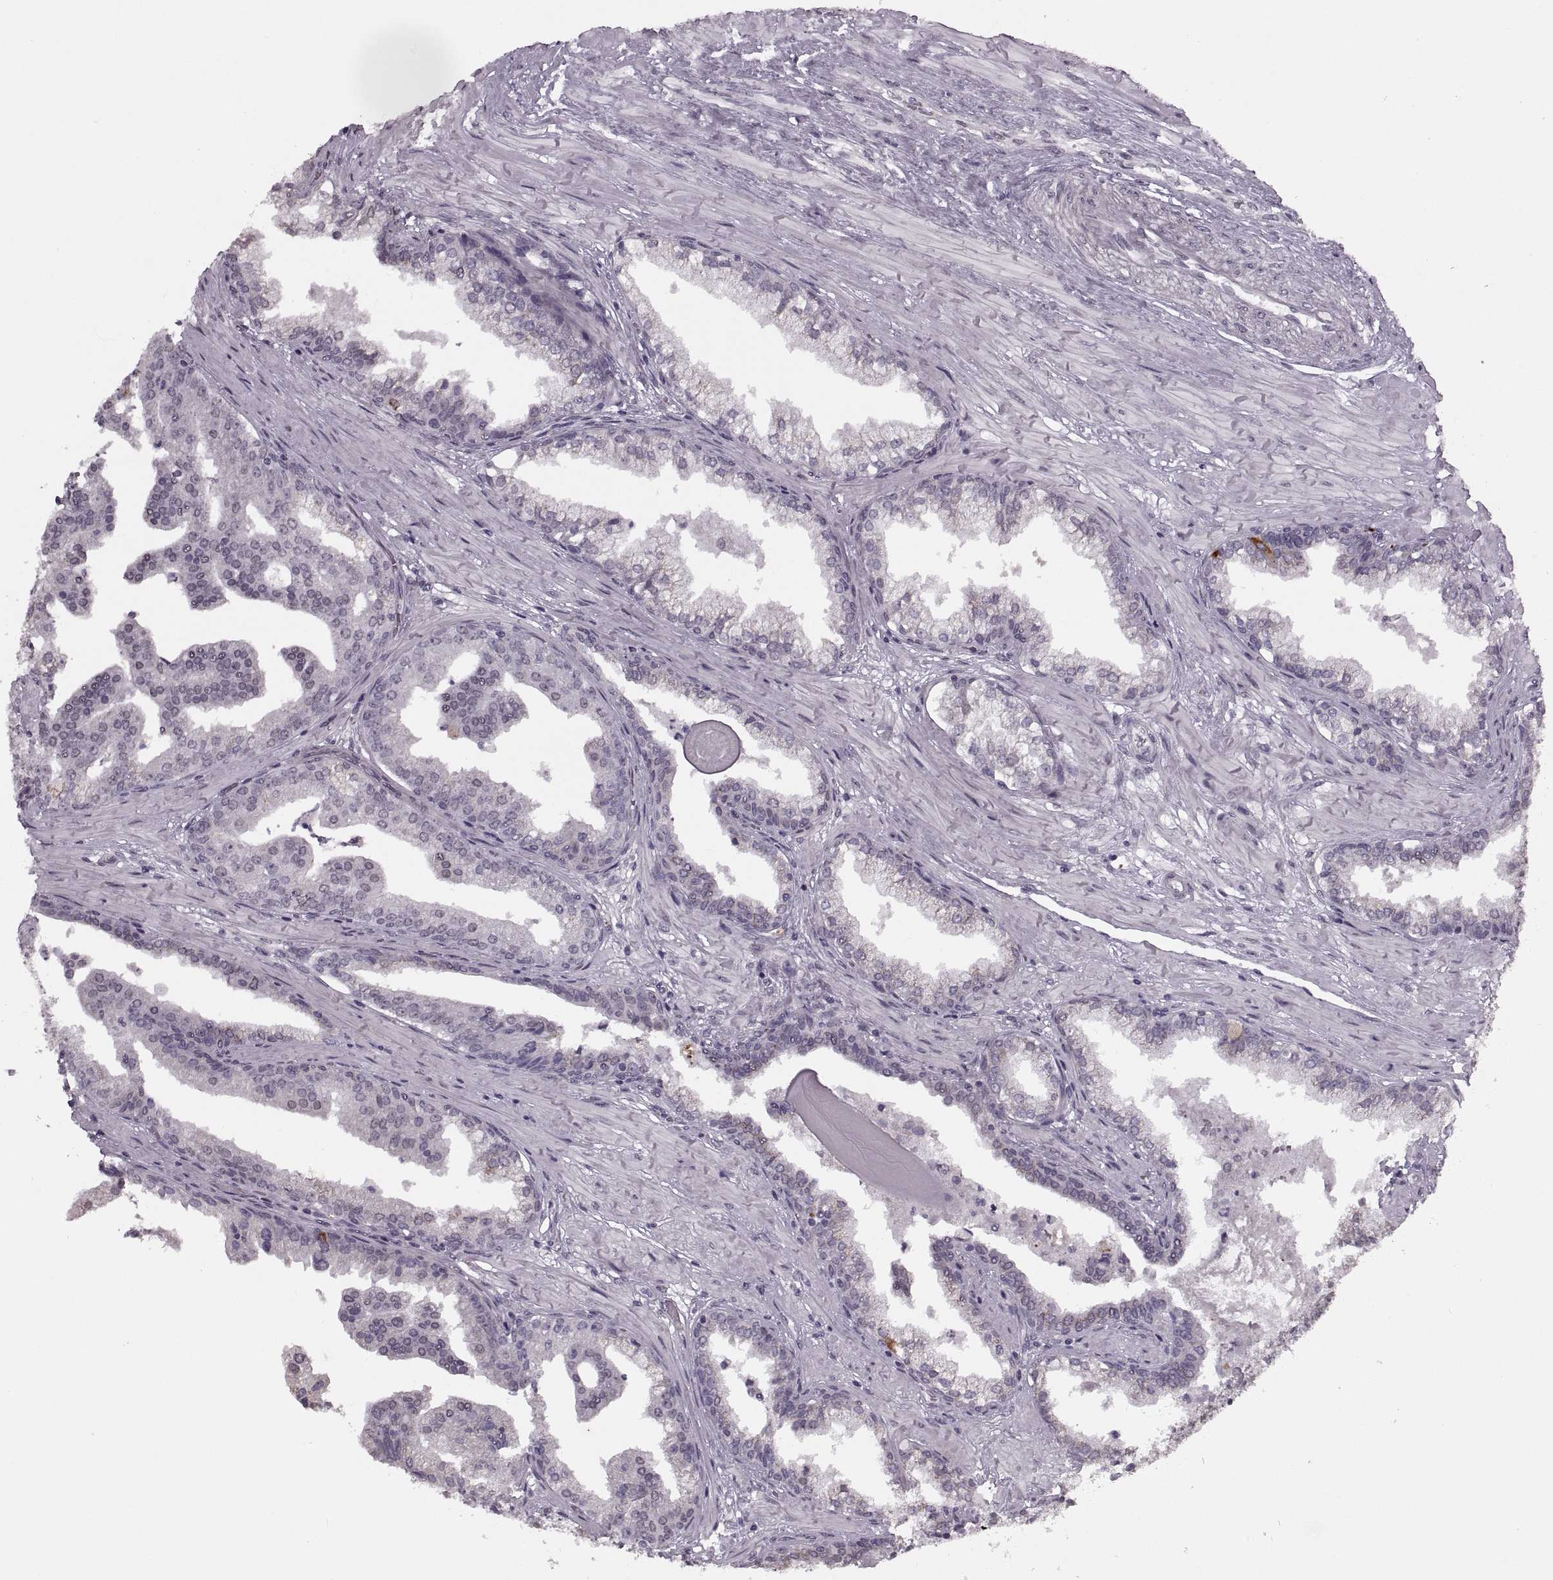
{"staining": {"intensity": "negative", "quantity": "none", "location": "none"}, "tissue": "prostate cancer", "cell_type": "Tumor cells", "image_type": "cancer", "snomed": [{"axis": "morphology", "description": "Adenocarcinoma, NOS"}, {"axis": "topography", "description": "Prostate and seminal vesicle, NOS"}, {"axis": "topography", "description": "Prostate"}], "caption": "Protein analysis of prostate adenocarcinoma exhibits no significant expression in tumor cells.", "gene": "PRSS37", "patient": {"sex": "male", "age": 44}}